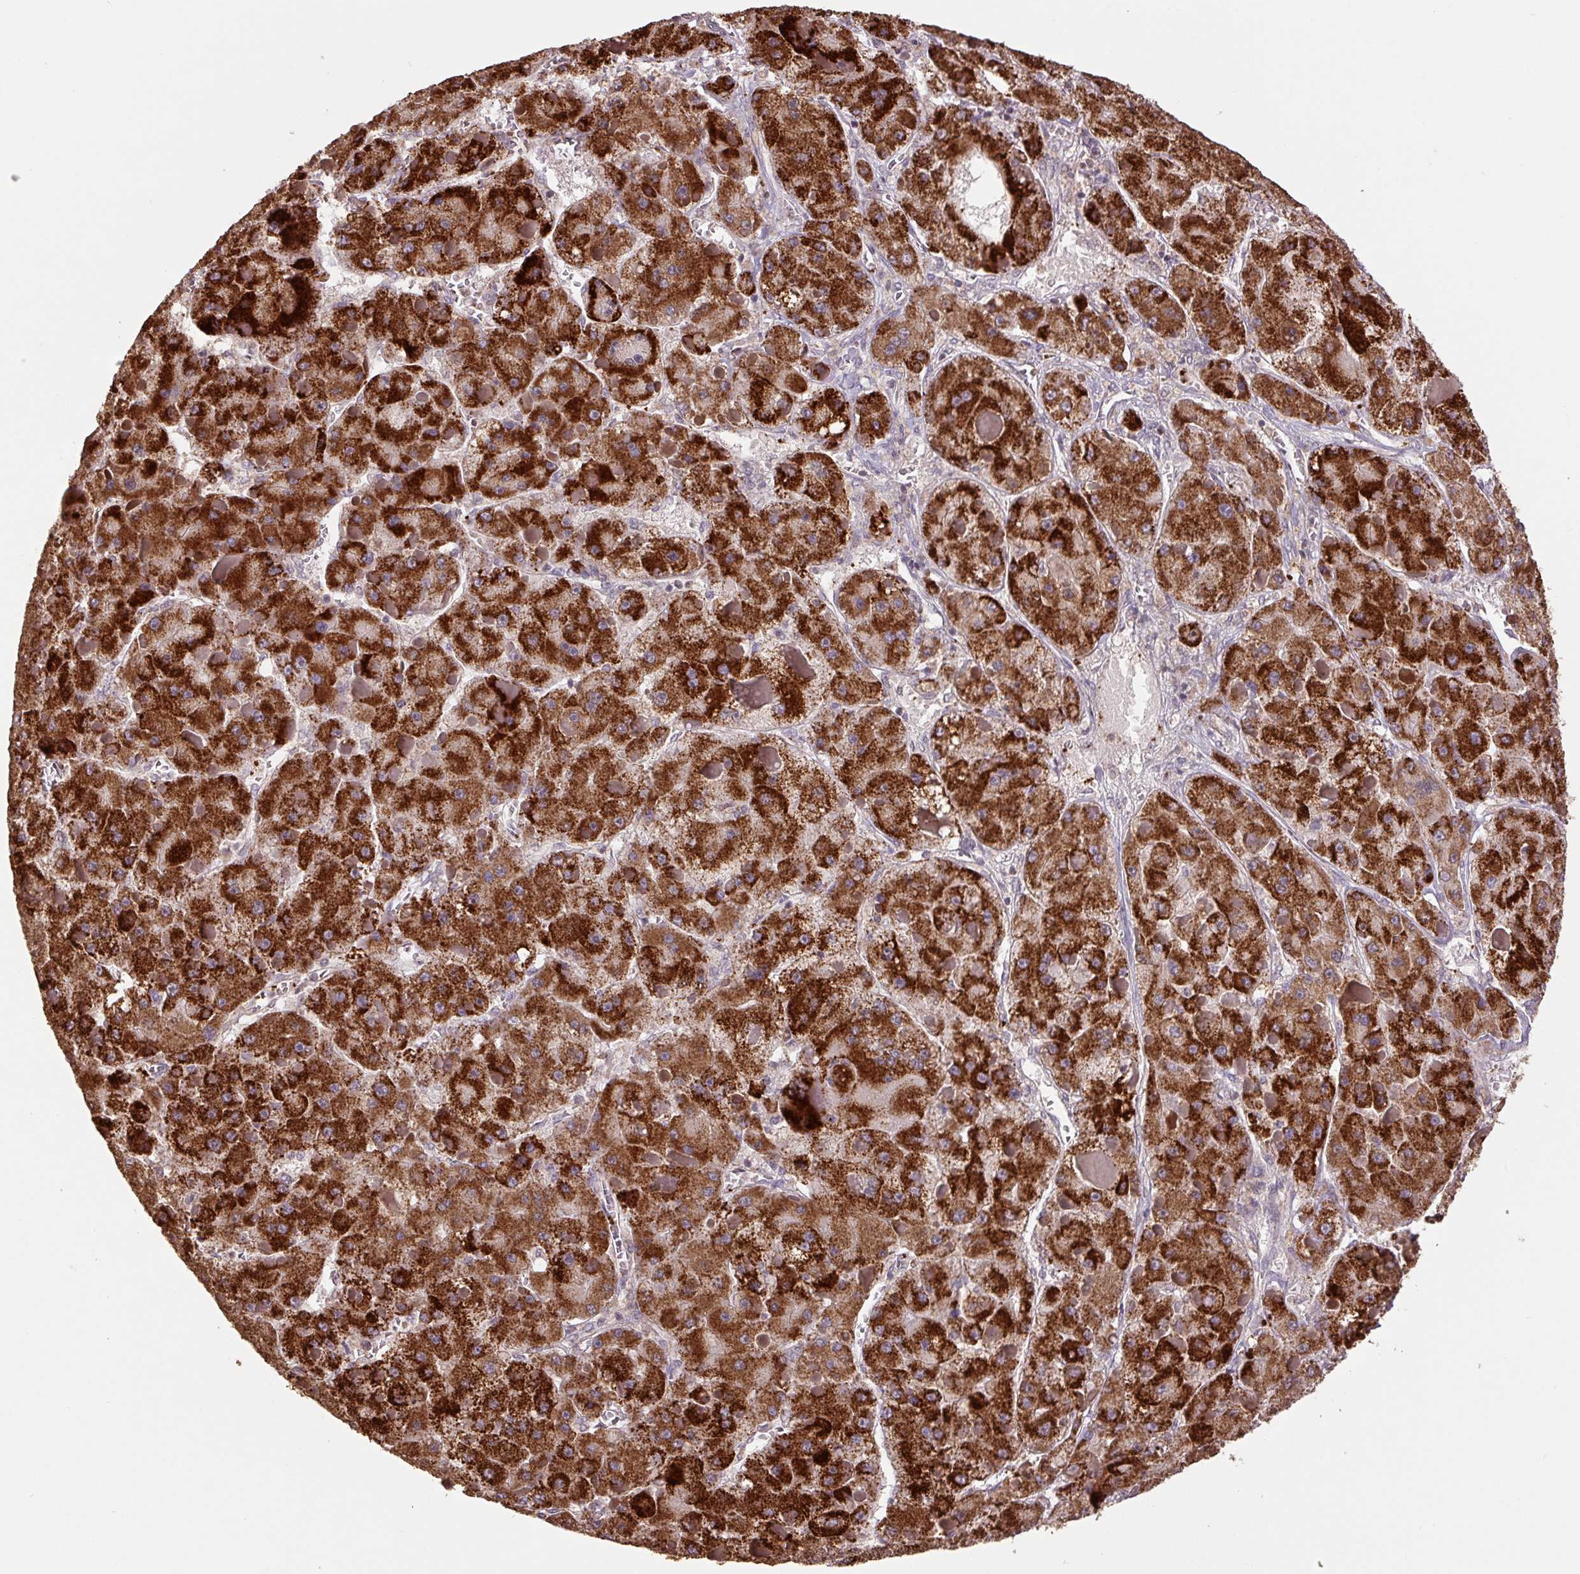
{"staining": {"intensity": "strong", "quantity": ">75%", "location": "cytoplasmic/membranous"}, "tissue": "liver cancer", "cell_type": "Tumor cells", "image_type": "cancer", "snomed": [{"axis": "morphology", "description": "Carcinoma, Hepatocellular, NOS"}, {"axis": "topography", "description": "Liver"}], "caption": "This is an image of immunohistochemistry (IHC) staining of liver cancer, which shows strong expression in the cytoplasmic/membranous of tumor cells.", "gene": "TMEM160", "patient": {"sex": "female", "age": 73}}